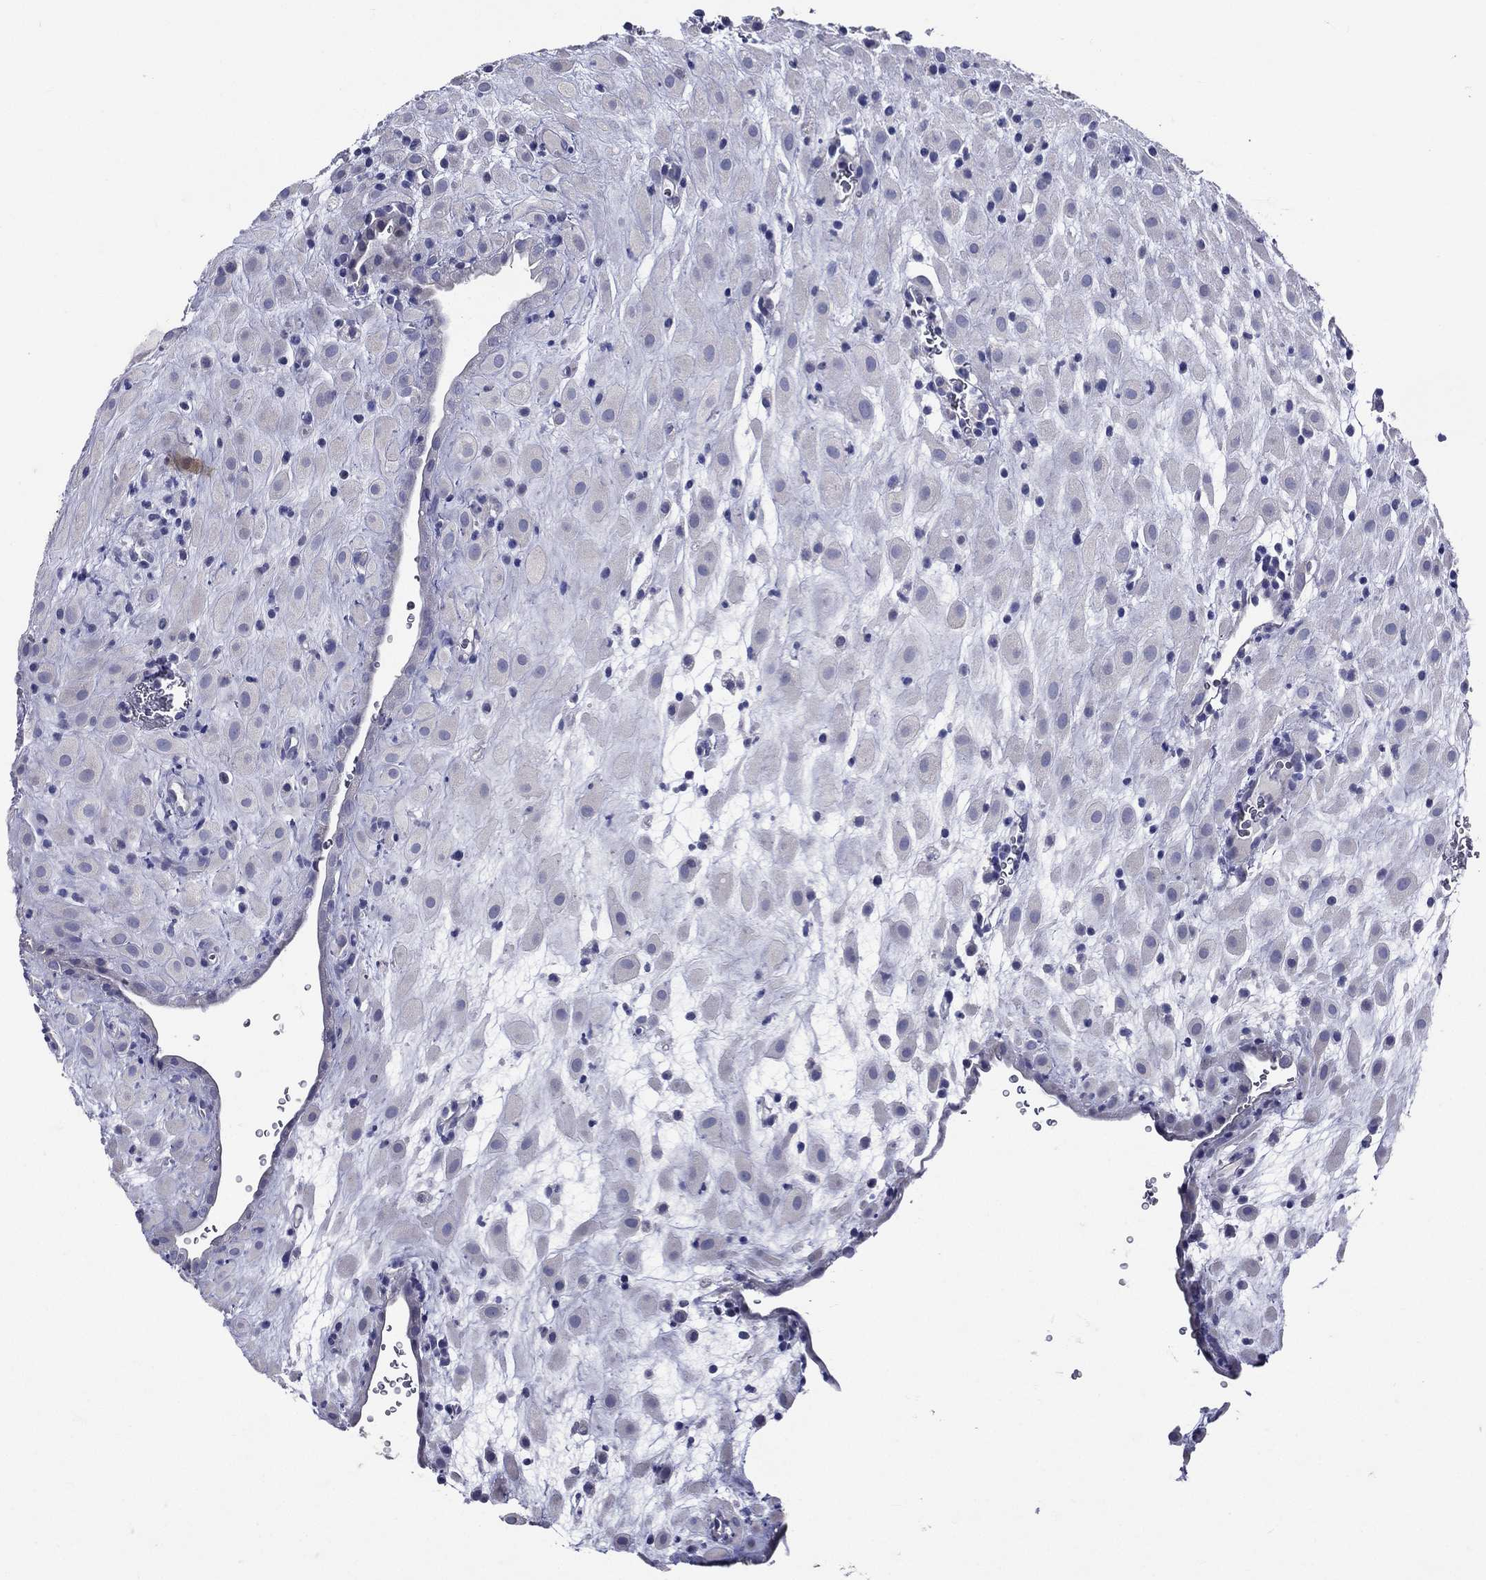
{"staining": {"intensity": "negative", "quantity": "none", "location": "none"}, "tissue": "placenta", "cell_type": "Decidual cells", "image_type": "normal", "snomed": [{"axis": "morphology", "description": "Normal tissue, NOS"}, {"axis": "topography", "description": "Placenta"}], "caption": "IHC histopathology image of unremarkable human placenta stained for a protein (brown), which reveals no staining in decidual cells.", "gene": "TGM1", "patient": {"sex": "female", "age": 19}}